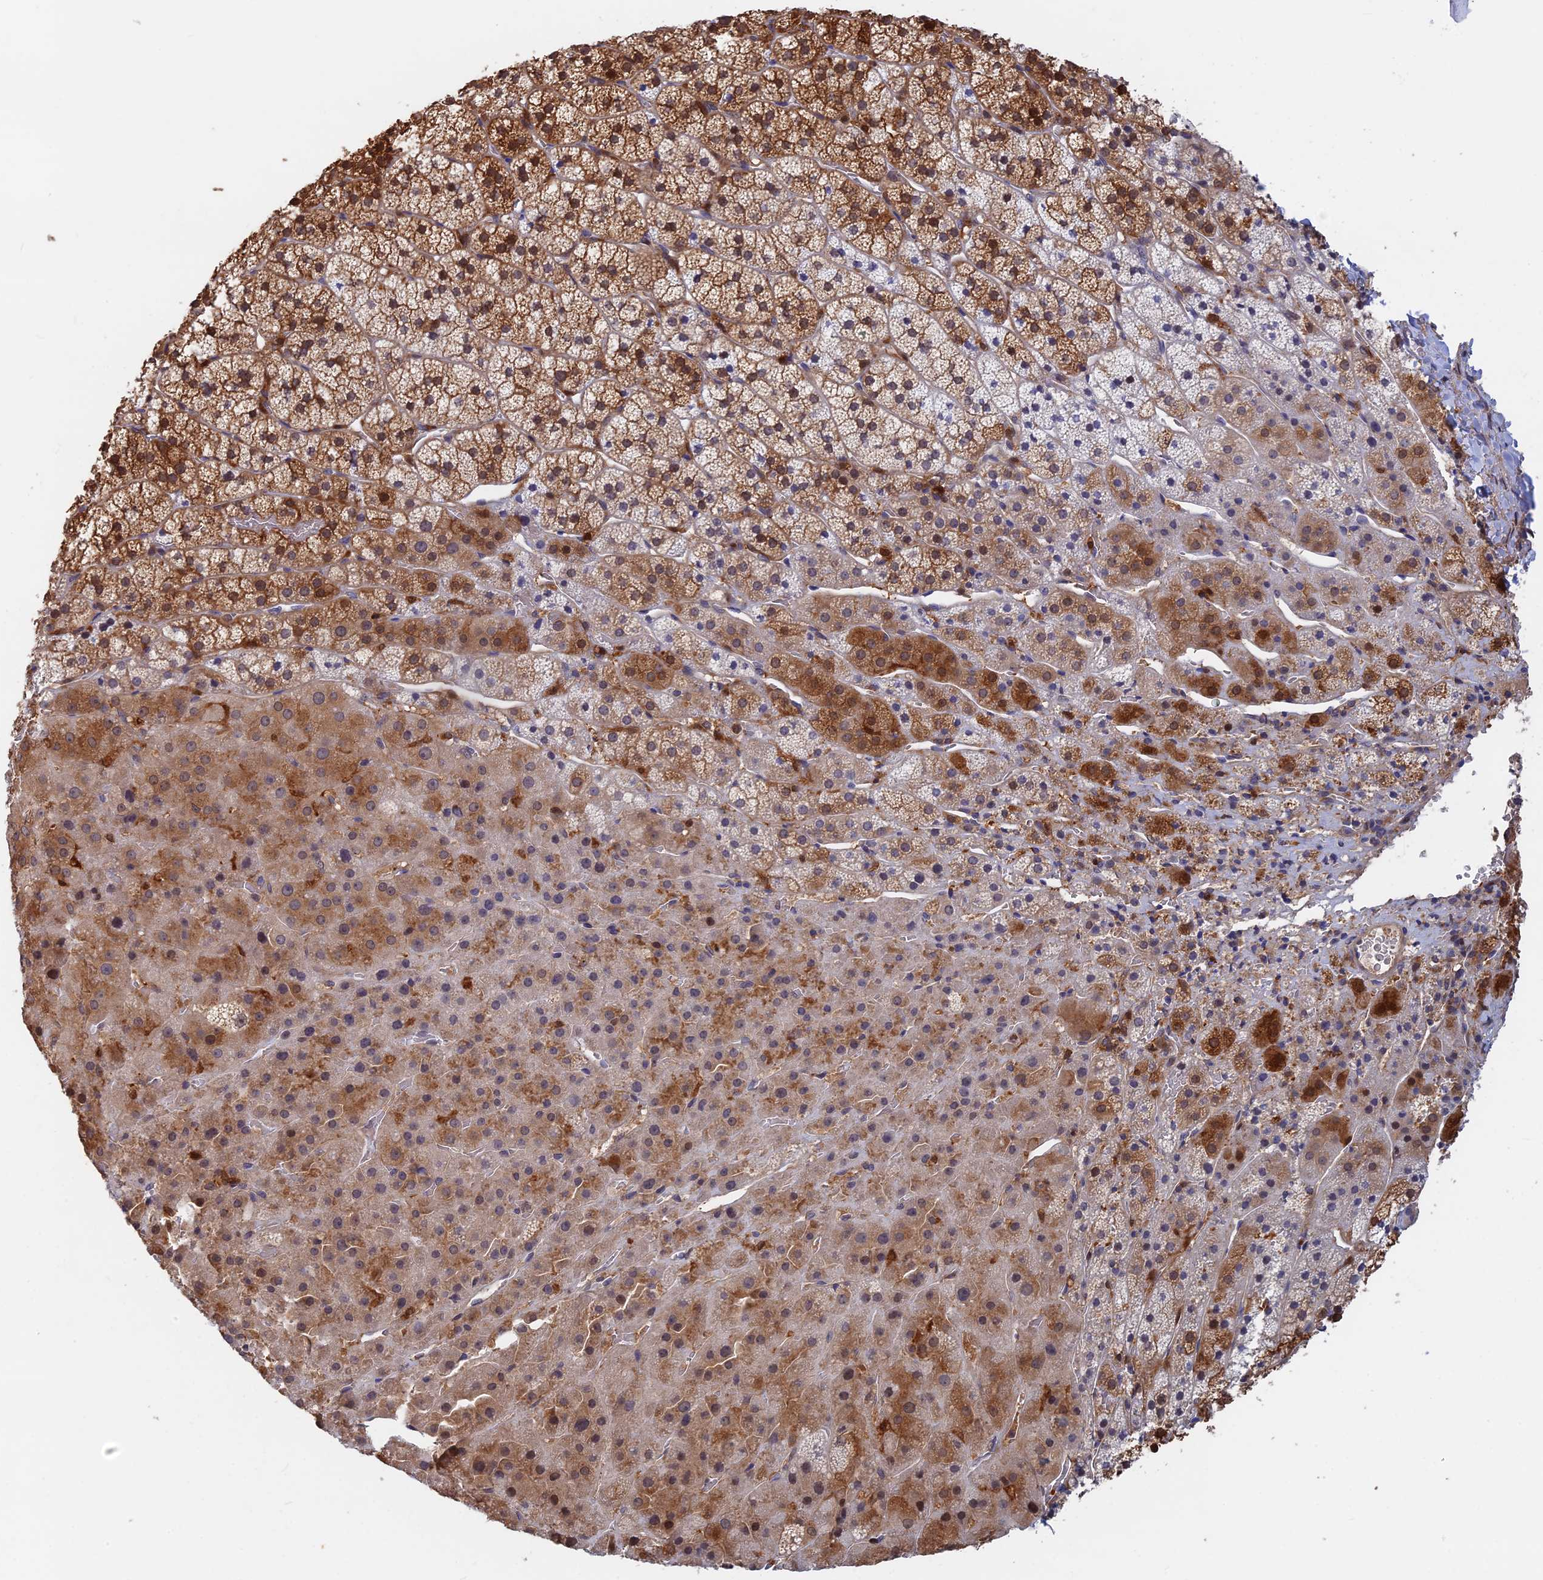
{"staining": {"intensity": "moderate", "quantity": ">75%", "location": "cytoplasmic/membranous,nuclear"}, "tissue": "adrenal gland", "cell_type": "Glandular cells", "image_type": "normal", "snomed": [{"axis": "morphology", "description": "Normal tissue, NOS"}, {"axis": "topography", "description": "Adrenal gland"}], "caption": "Immunohistochemistry histopathology image of normal adrenal gland: human adrenal gland stained using IHC demonstrates medium levels of moderate protein expression localized specifically in the cytoplasmic/membranous,nuclear of glandular cells, appearing as a cytoplasmic/membranous,nuclear brown color.", "gene": "BLVRA", "patient": {"sex": "female", "age": 44}}